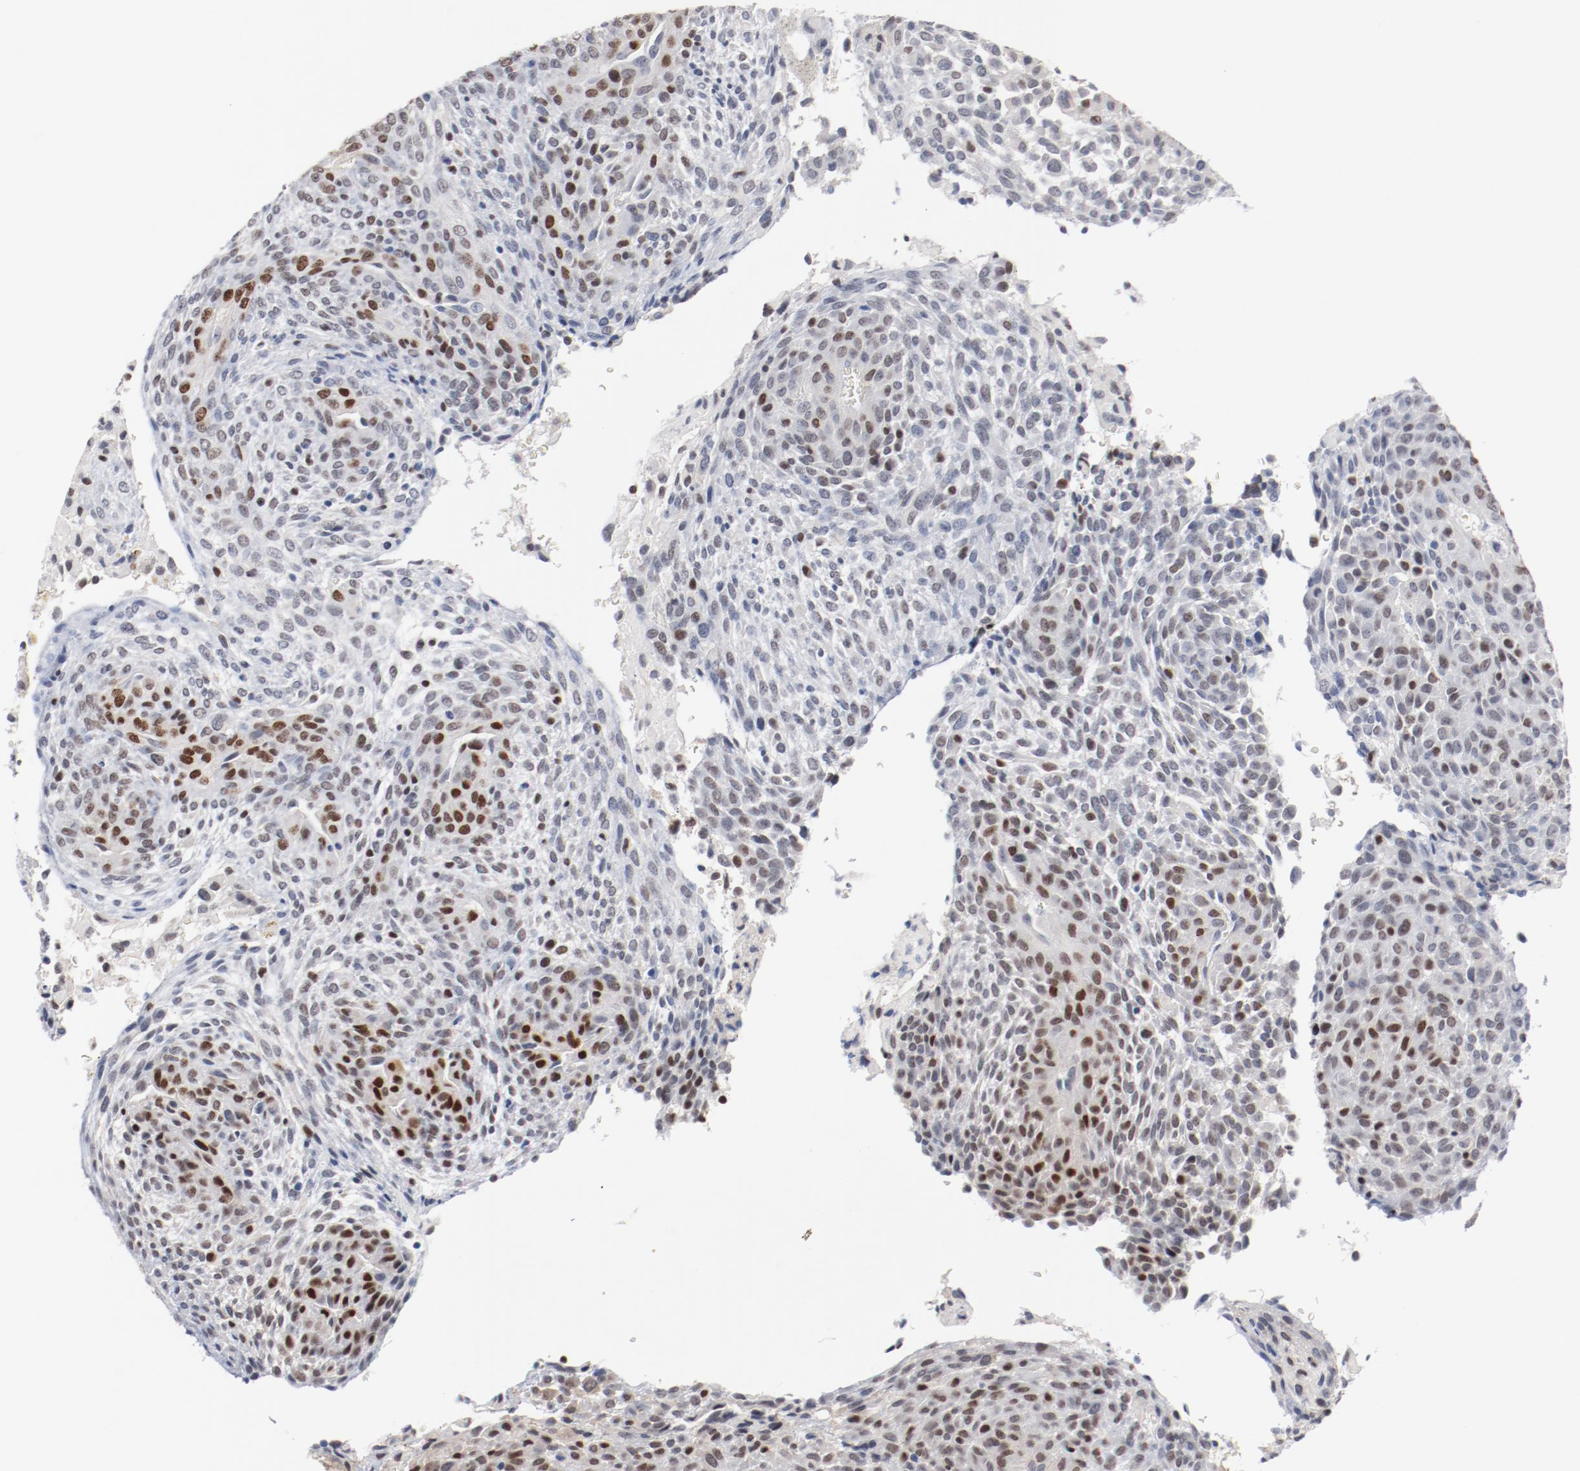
{"staining": {"intensity": "moderate", "quantity": "25%-75%", "location": "nuclear"}, "tissue": "glioma", "cell_type": "Tumor cells", "image_type": "cancer", "snomed": [{"axis": "morphology", "description": "Glioma, malignant, High grade"}, {"axis": "topography", "description": "Cerebral cortex"}], "caption": "Protein expression analysis of human glioma reveals moderate nuclear expression in about 25%-75% of tumor cells.", "gene": "ZEB2", "patient": {"sex": "female", "age": 55}}